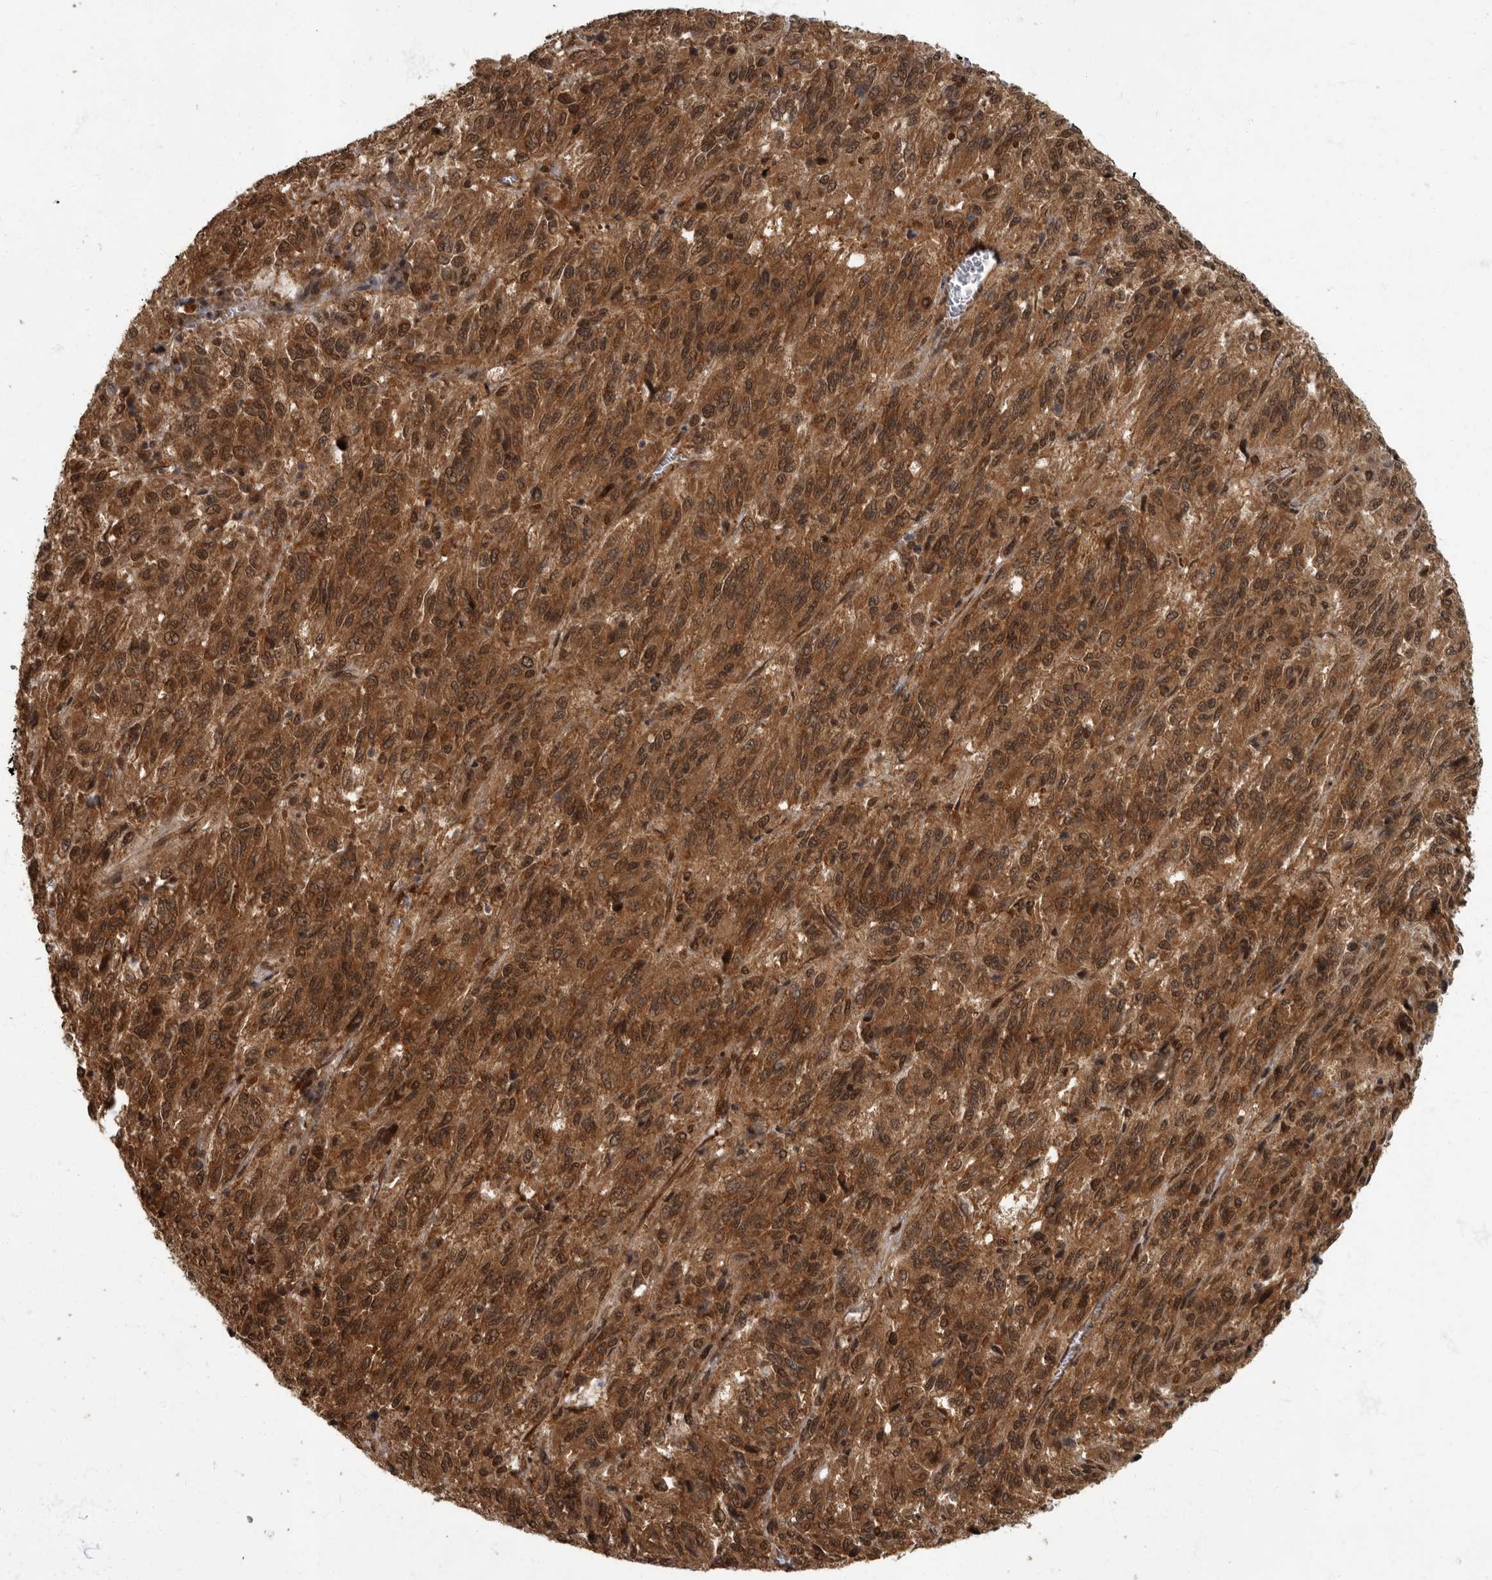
{"staining": {"intensity": "moderate", "quantity": ">75%", "location": "cytoplasmic/membranous,nuclear"}, "tissue": "melanoma", "cell_type": "Tumor cells", "image_type": "cancer", "snomed": [{"axis": "morphology", "description": "Malignant melanoma, Metastatic site"}, {"axis": "topography", "description": "Lung"}], "caption": "Protein staining by immunohistochemistry (IHC) displays moderate cytoplasmic/membranous and nuclear positivity in approximately >75% of tumor cells in malignant melanoma (metastatic site).", "gene": "VPS50", "patient": {"sex": "male", "age": 64}}